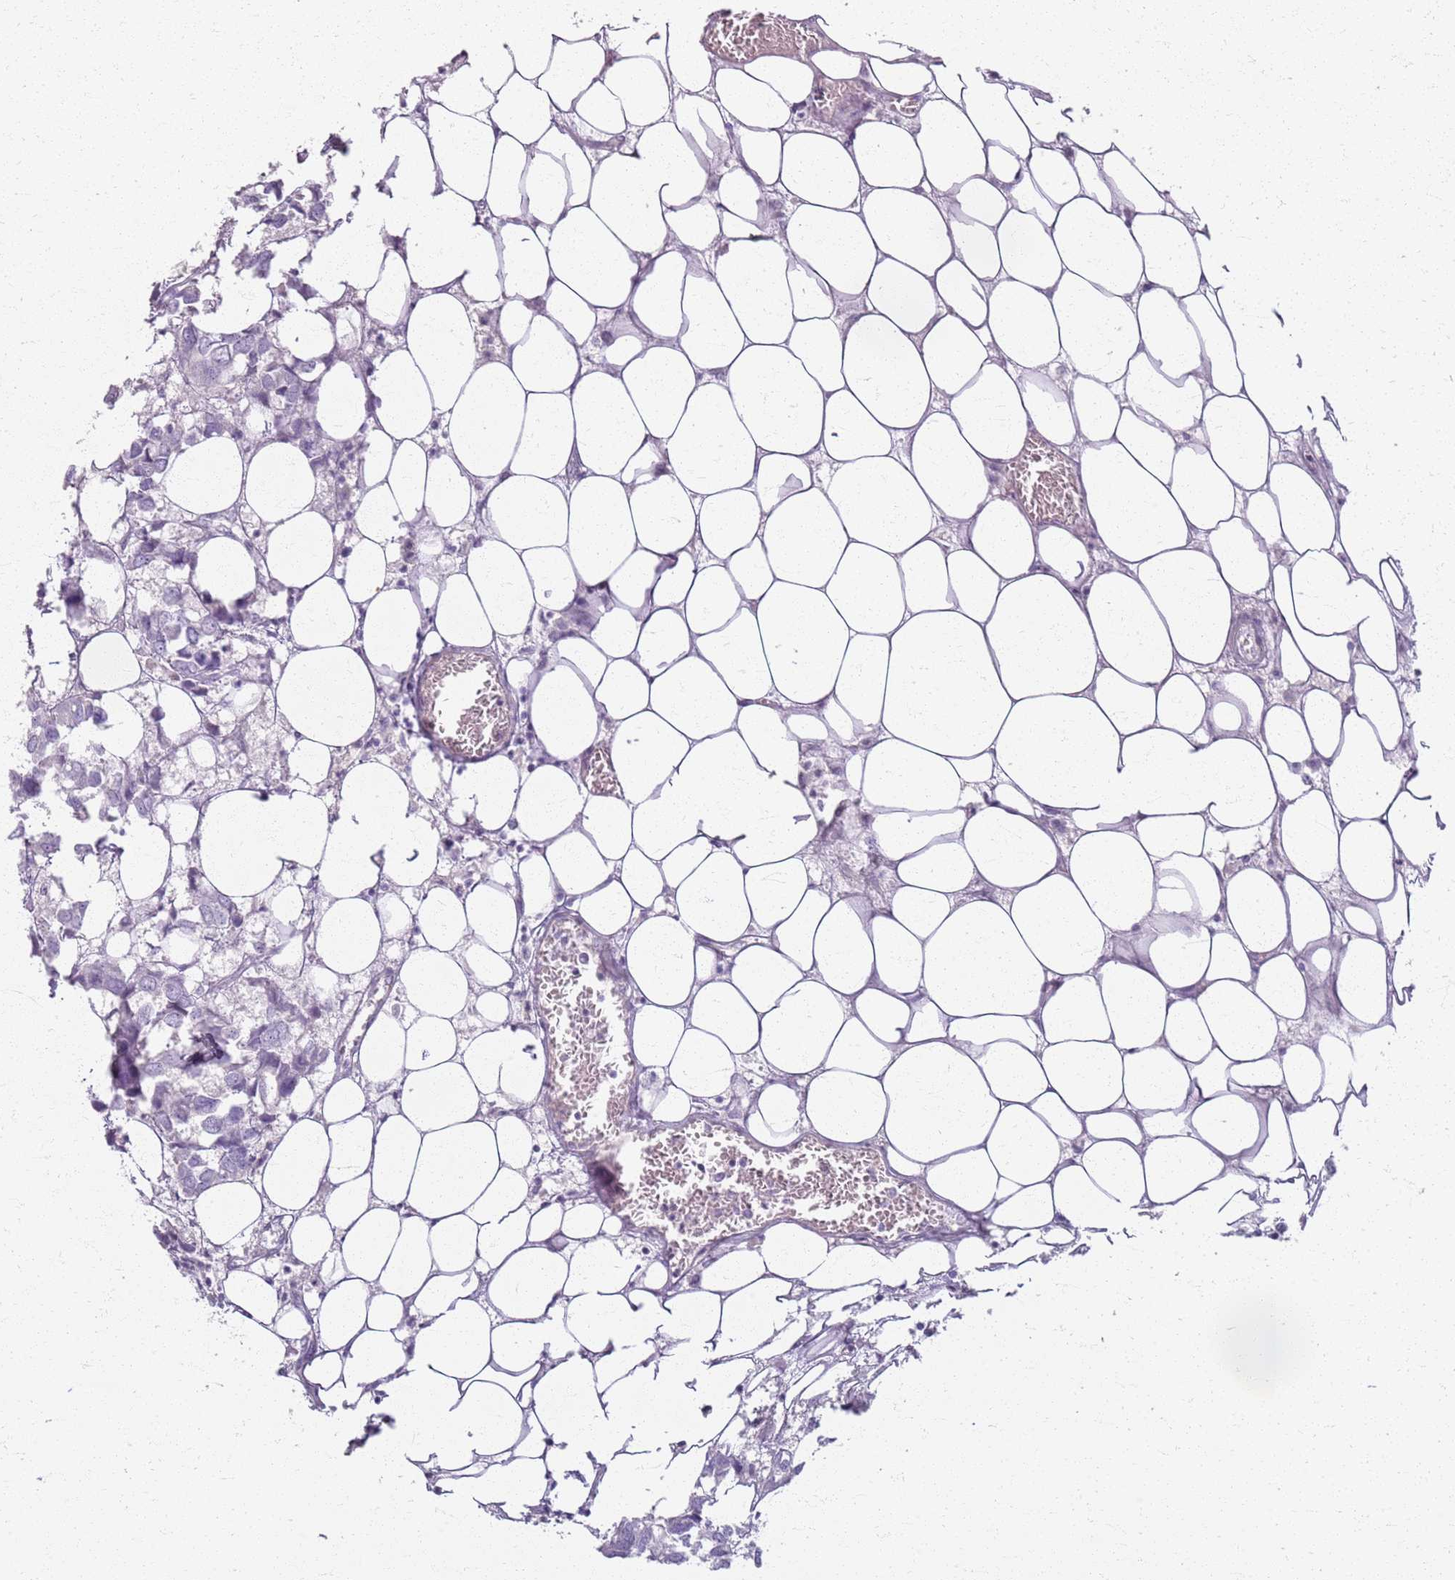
{"staining": {"intensity": "negative", "quantity": "none", "location": "none"}, "tissue": "breast cancer", "cell_type": "Tumor cells", "image_type": "cancer", "snomed": [{"axis": "morphology", "description": "Duct carcinoma"}, {"axis": "topography", "description": "Breast"}], "caption": "Invasive ductal carcinoma (breast) stained for a protein using immunohistochemistry shows no expression tumor cells.", "gene": "CSRP3", "patient": {"sex": "female", "age": 83}}